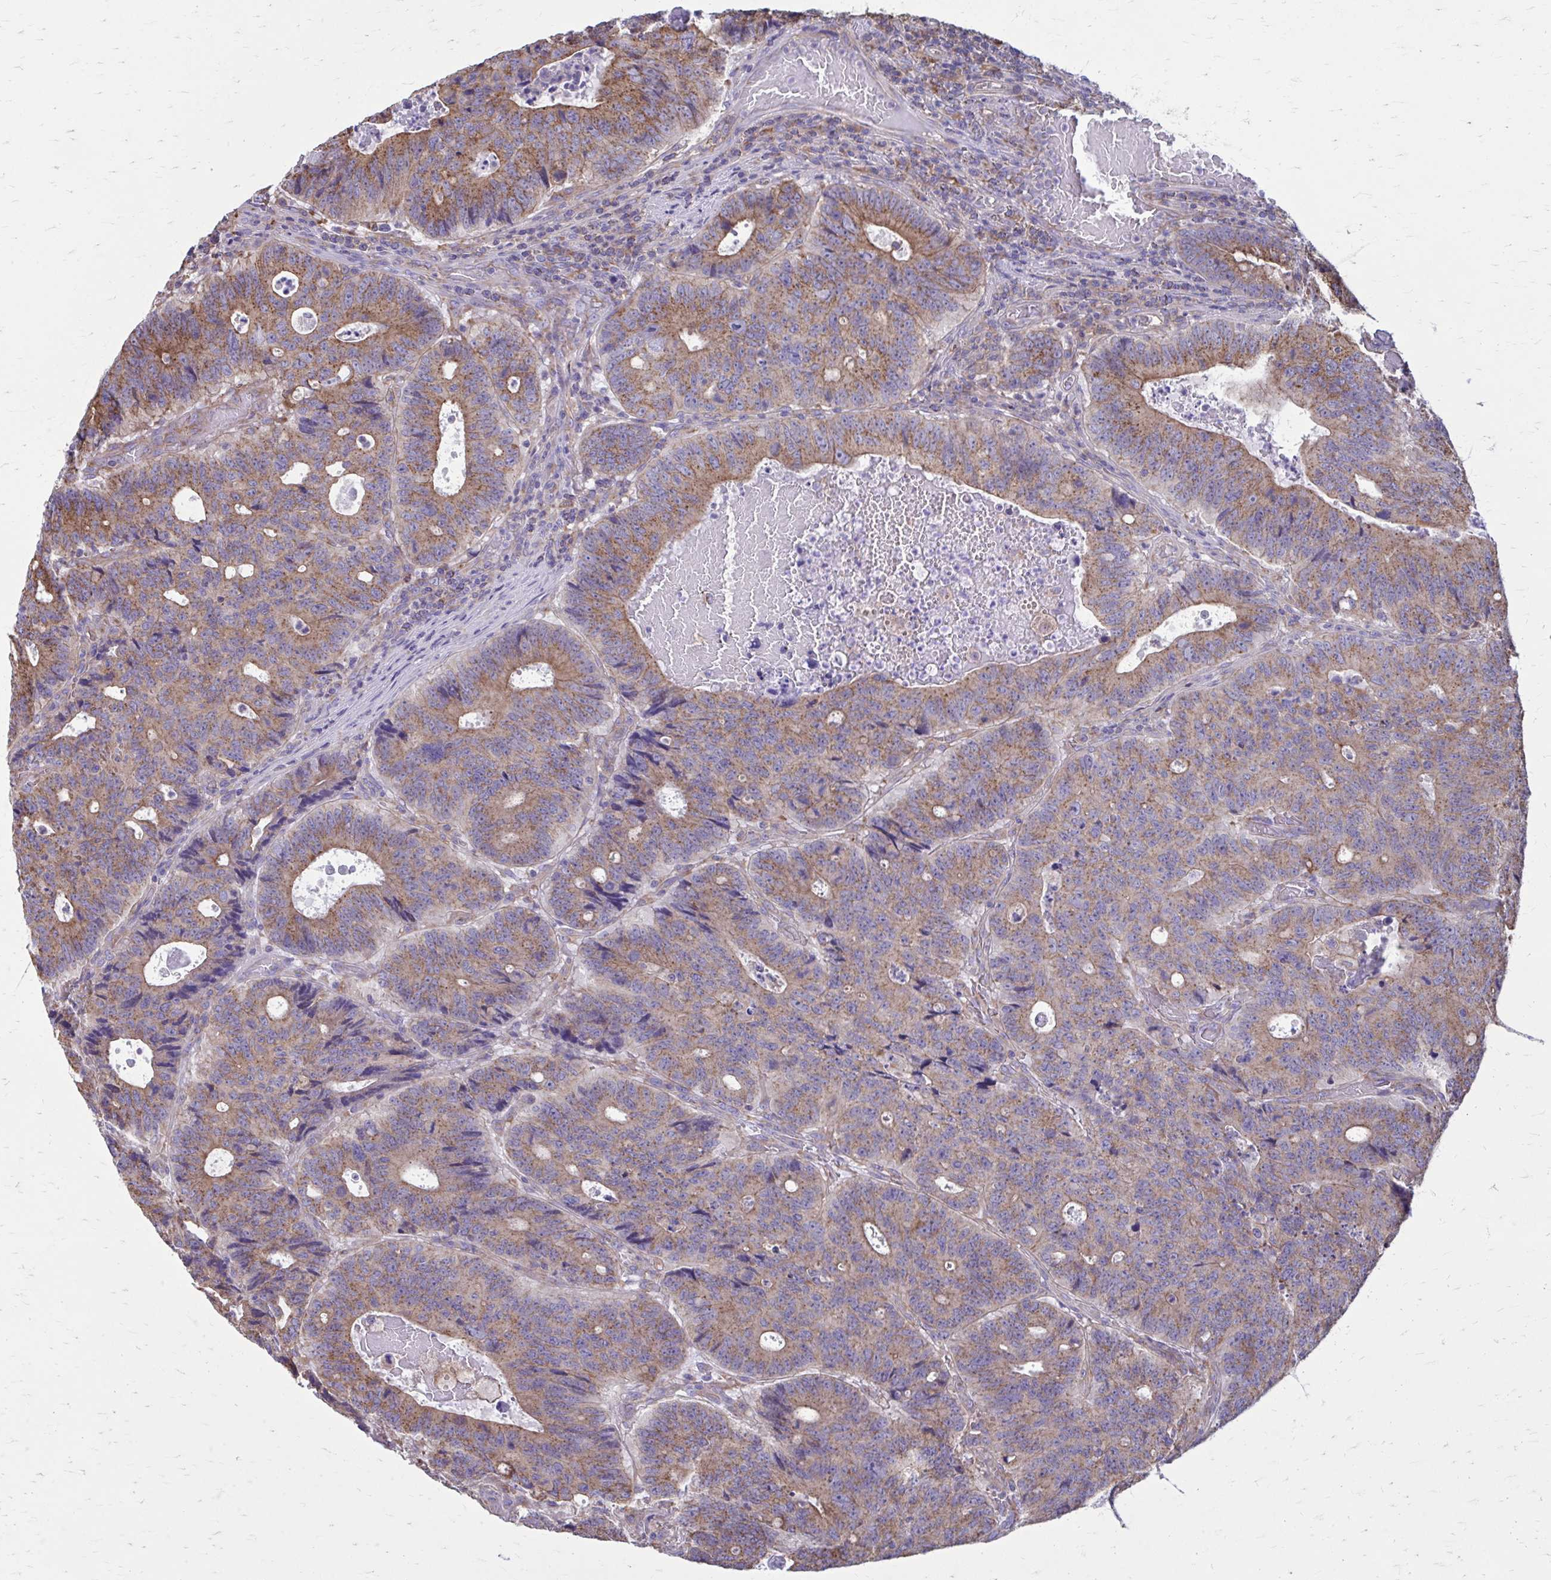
{"staining": {"intensity": "moderate", "quantity": ">75%", "location": "cytoplasmic/membranous"}, "tissue": "colorectal cancer", "cell_type": "Tumor cells", "image_type": "cancer", "snomed": [{"axis": "morphology", "description": "Adenocarcinoma, NOS"}, {"axis": "topography", "description": "Colon"}], "caption": "Adenocarcinoma (colorectal) tissue demonstrates moderate cytoplasmic/membranous expression in approximately >75% of tumor cells, visualized by immunohistochemistry.", "gene": "CLTA", "patient": {"sex": "male", "age": 62}}